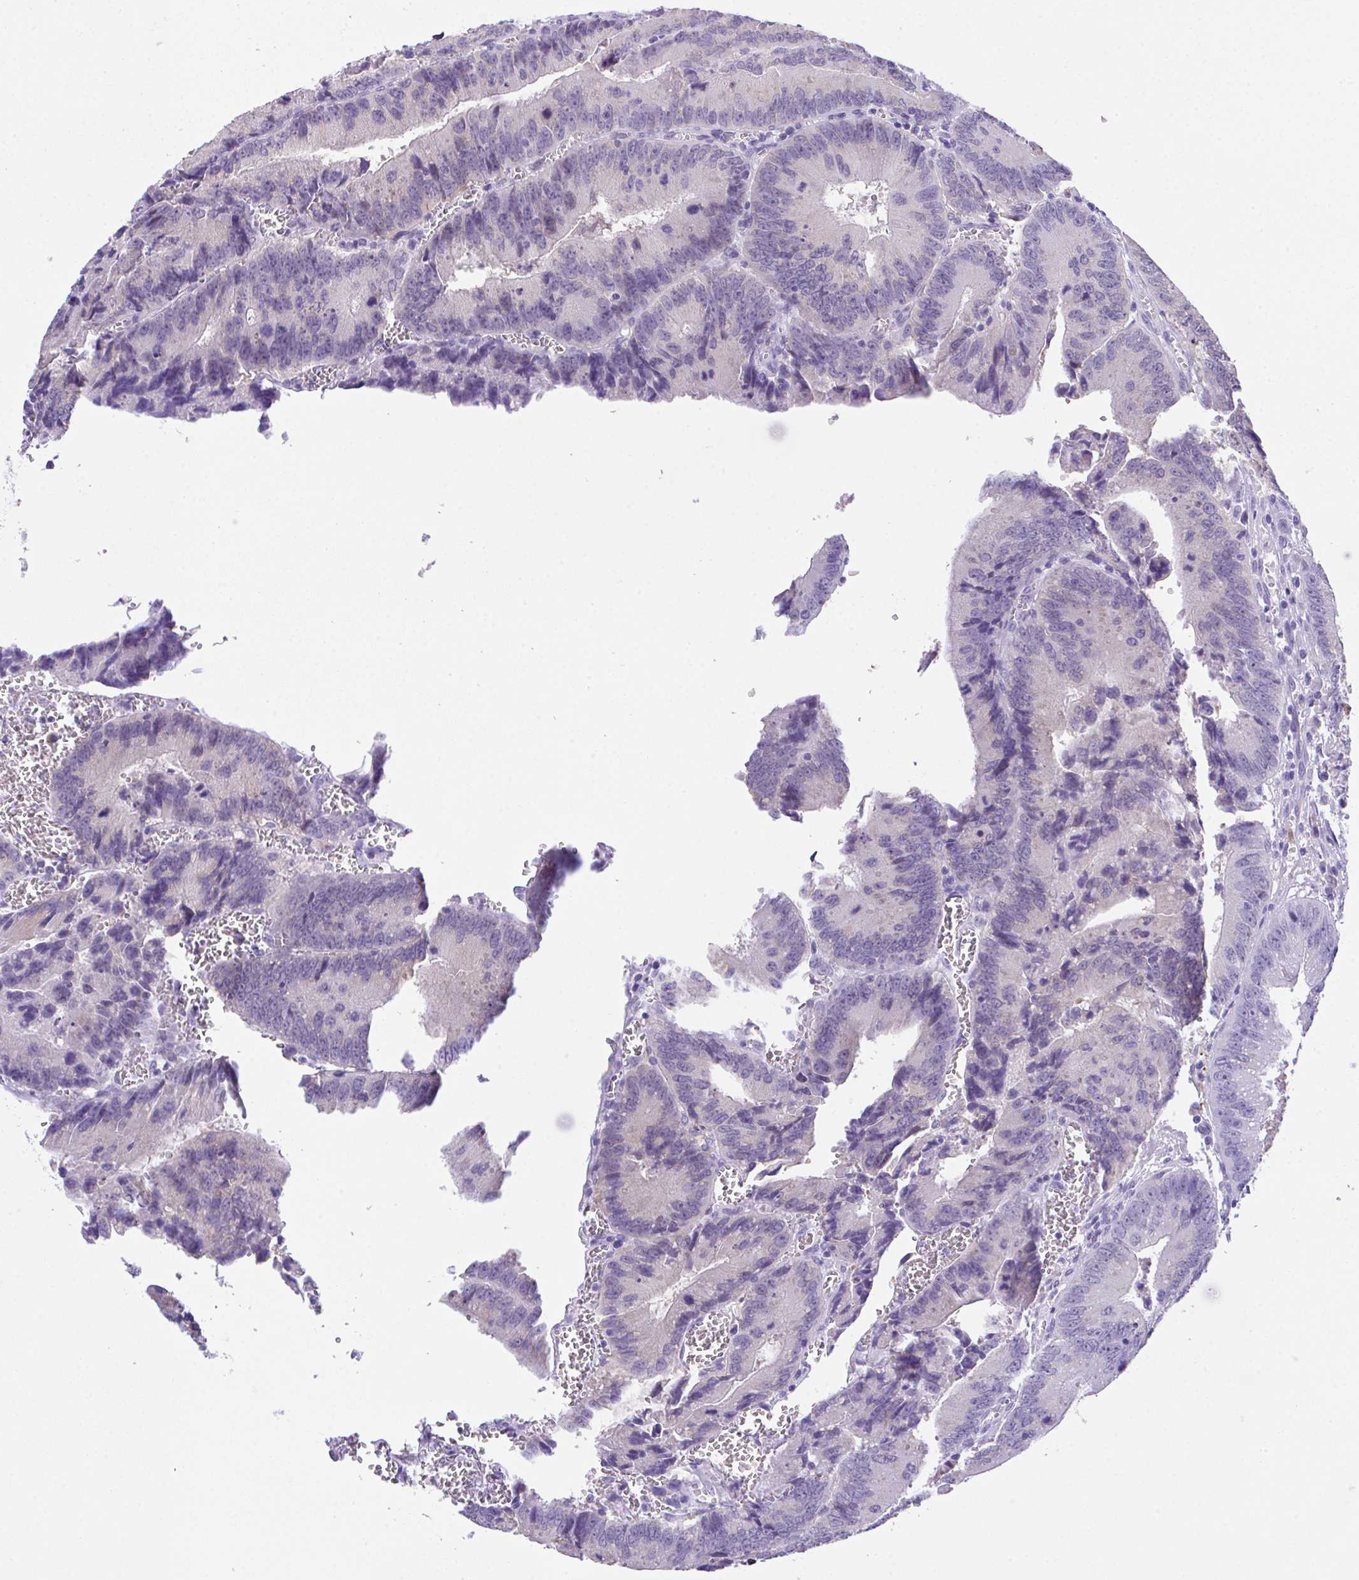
{"staining": {"intensity": "negative", "quantity": "none", "location": "none"}, "tissue": "colorectal cancer", "cell_type": "Tumor cells", "image_type": "cancer", "snomed": [{"axis": "morphology", "description": "Adenocarcinoma, NOS"}, {"axis": "topography", "description": "Rectum"}], "caption": "Tumor cells are negative for protein expression in human adenocarcinoma (colorectal).", "gene": "HOXB4", "patient": {"sex": "female", "age": 81}}